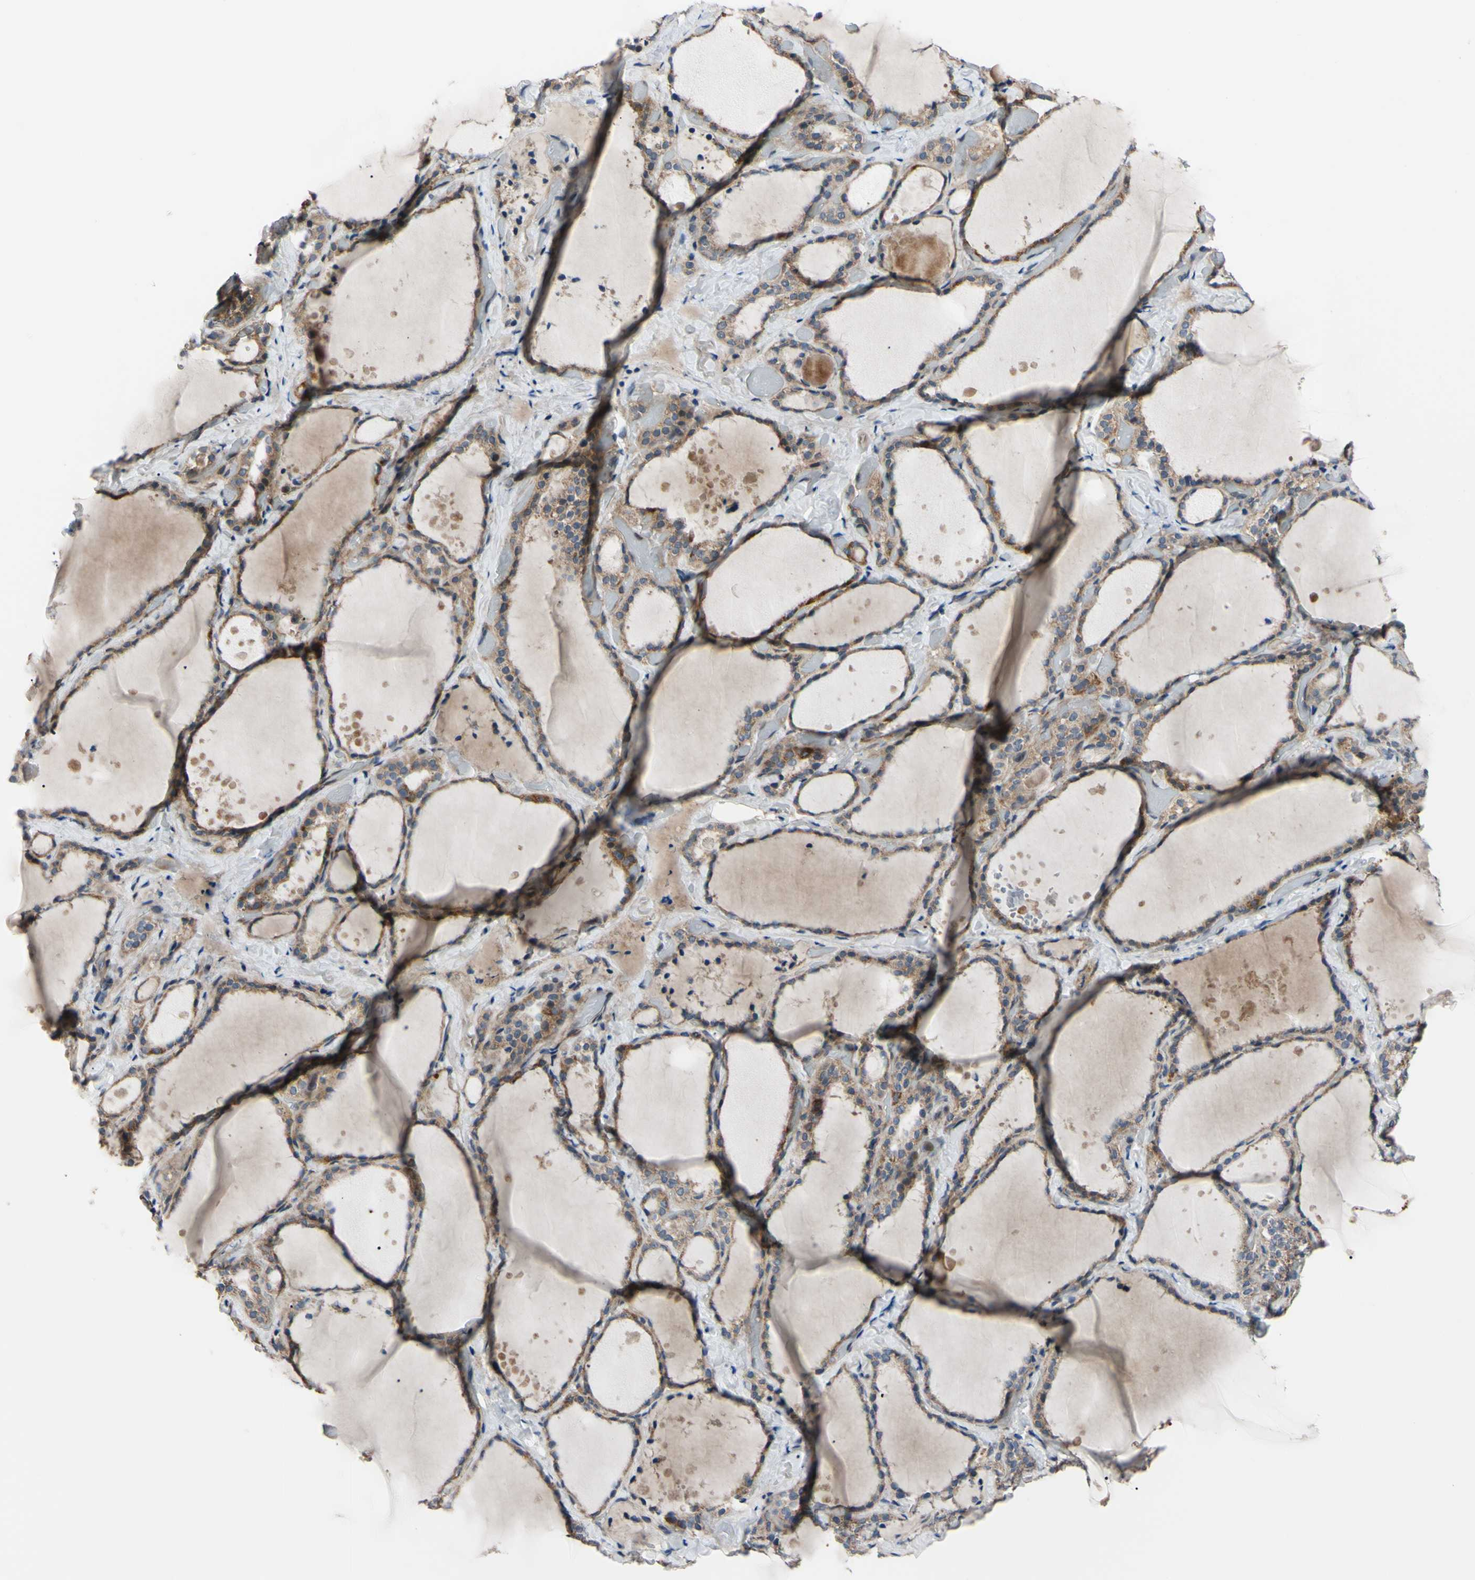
{"staining": {"intensity": "moderate", "quantity": ">75%", "location": "cytoplasmic/membranous"}, "tissue": "thyroid gland", "cell_type": "Glandular cells", "image_type": "normal", "snomed": [{"axis": "morphology", "description": "Normal tissue, NOS"}, {"axis": "topography", "description": "Thyroid gland"}], "caption": "A brown stain labels moderate cytoplasmic/membranous staining of a protein in glandular cells of benign thyroid gland.", "gene": "SVIL", "patient": {"sex": "female", "age": 44}}